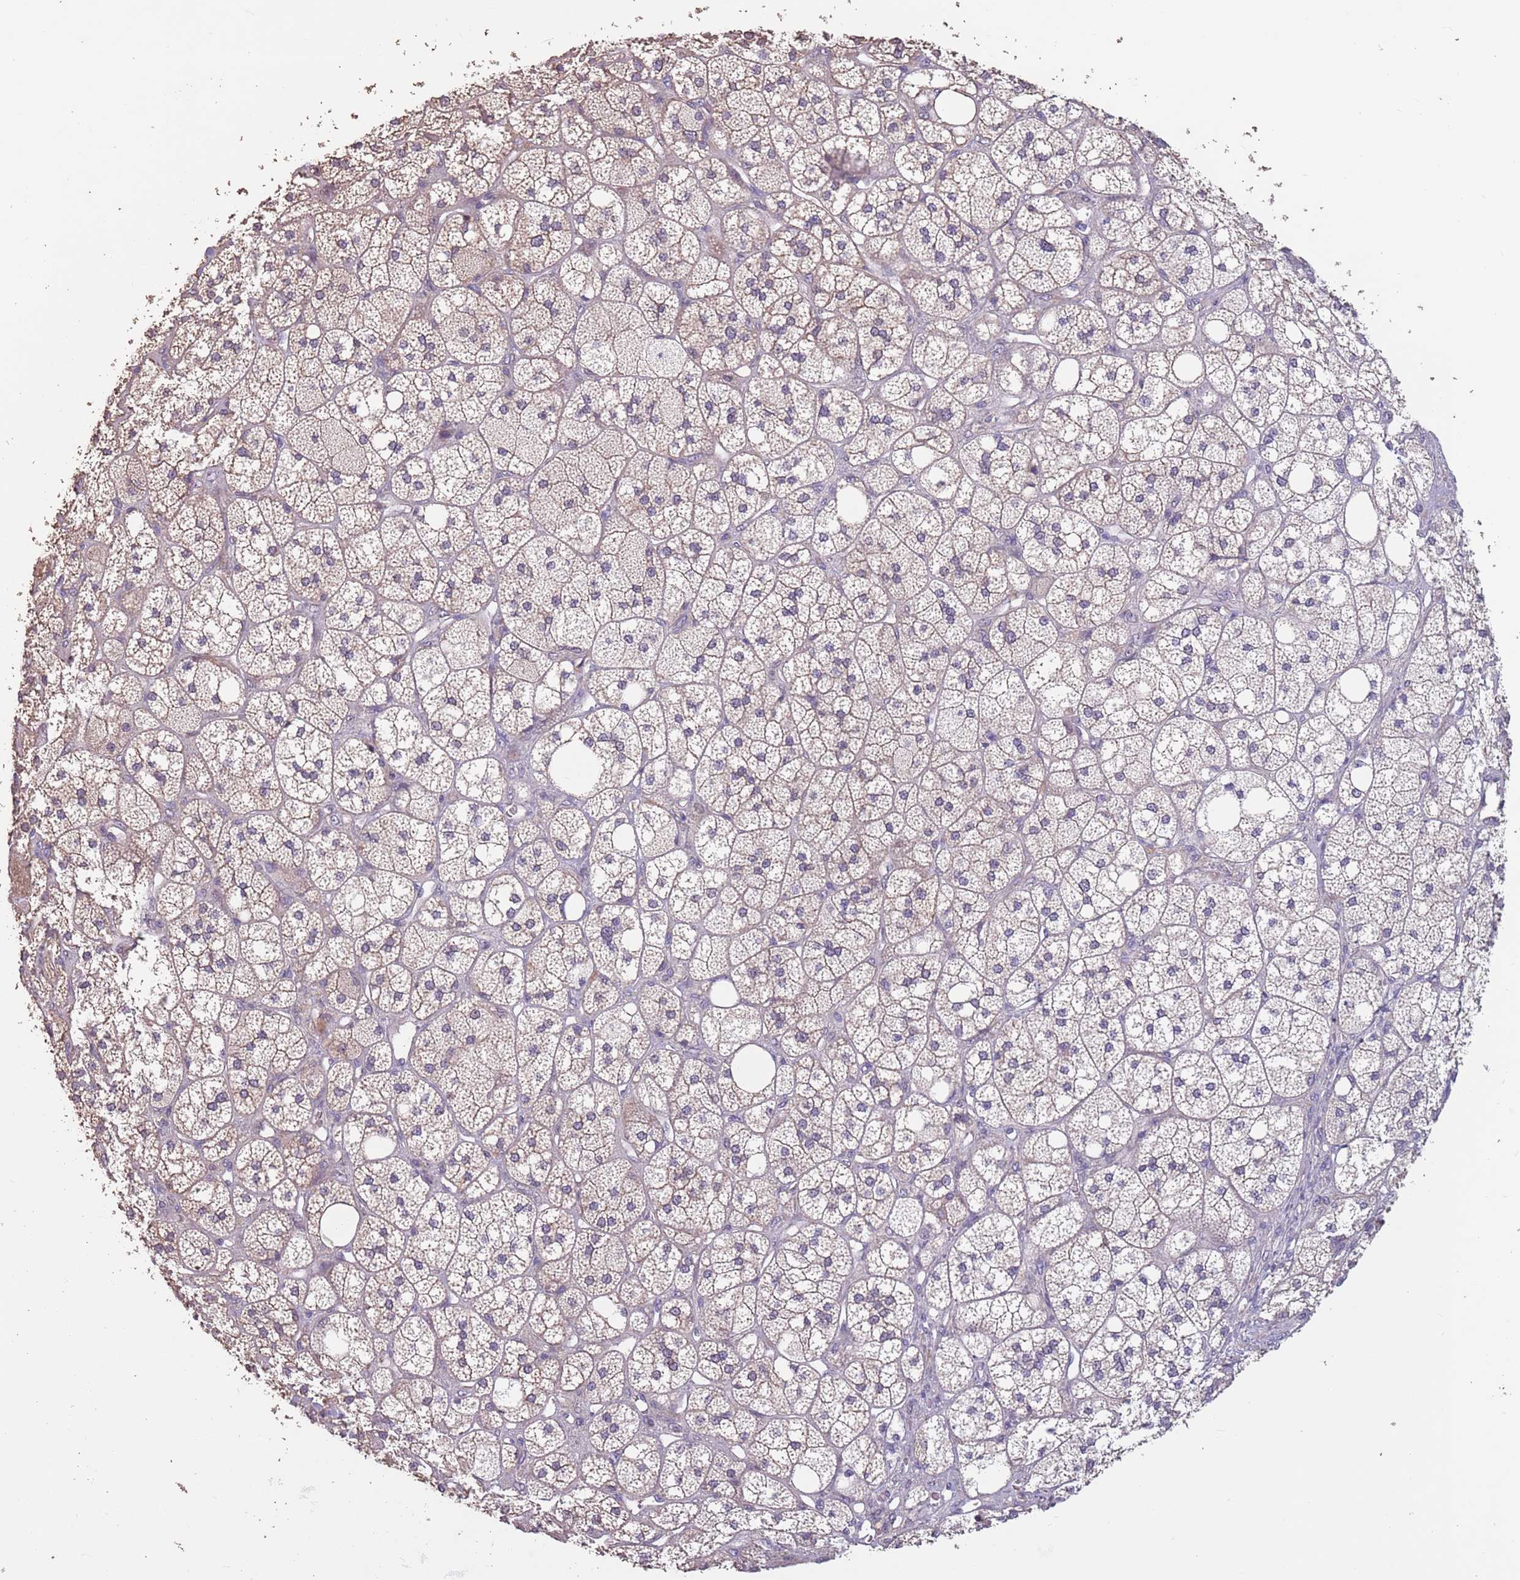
{"staining": {"intensity": "weak", "quantity": "25%-75%", "location": "cytoplasmic/membranous"}, "tissue": "adrenal gland", "cell_type": "Glandular cells", "image_type": "normal", "snomed": [{"axis": "morphology", "description": "Normal tissue, NOS"}, {"axis": "topography", "description": "Adrenal gland"}], "caption": "The photomicrograph displays a brown stain indicating the presence of a protein in the cytoplasmic/membranous of glandular cells in adrenal gland. (Stains: DAB in brown, nuclei in blue, Microscopy: brightfield microscopy at high magnification).", "gene": "MBD3L1", "patient": {"sex": "male", "age": 61}}